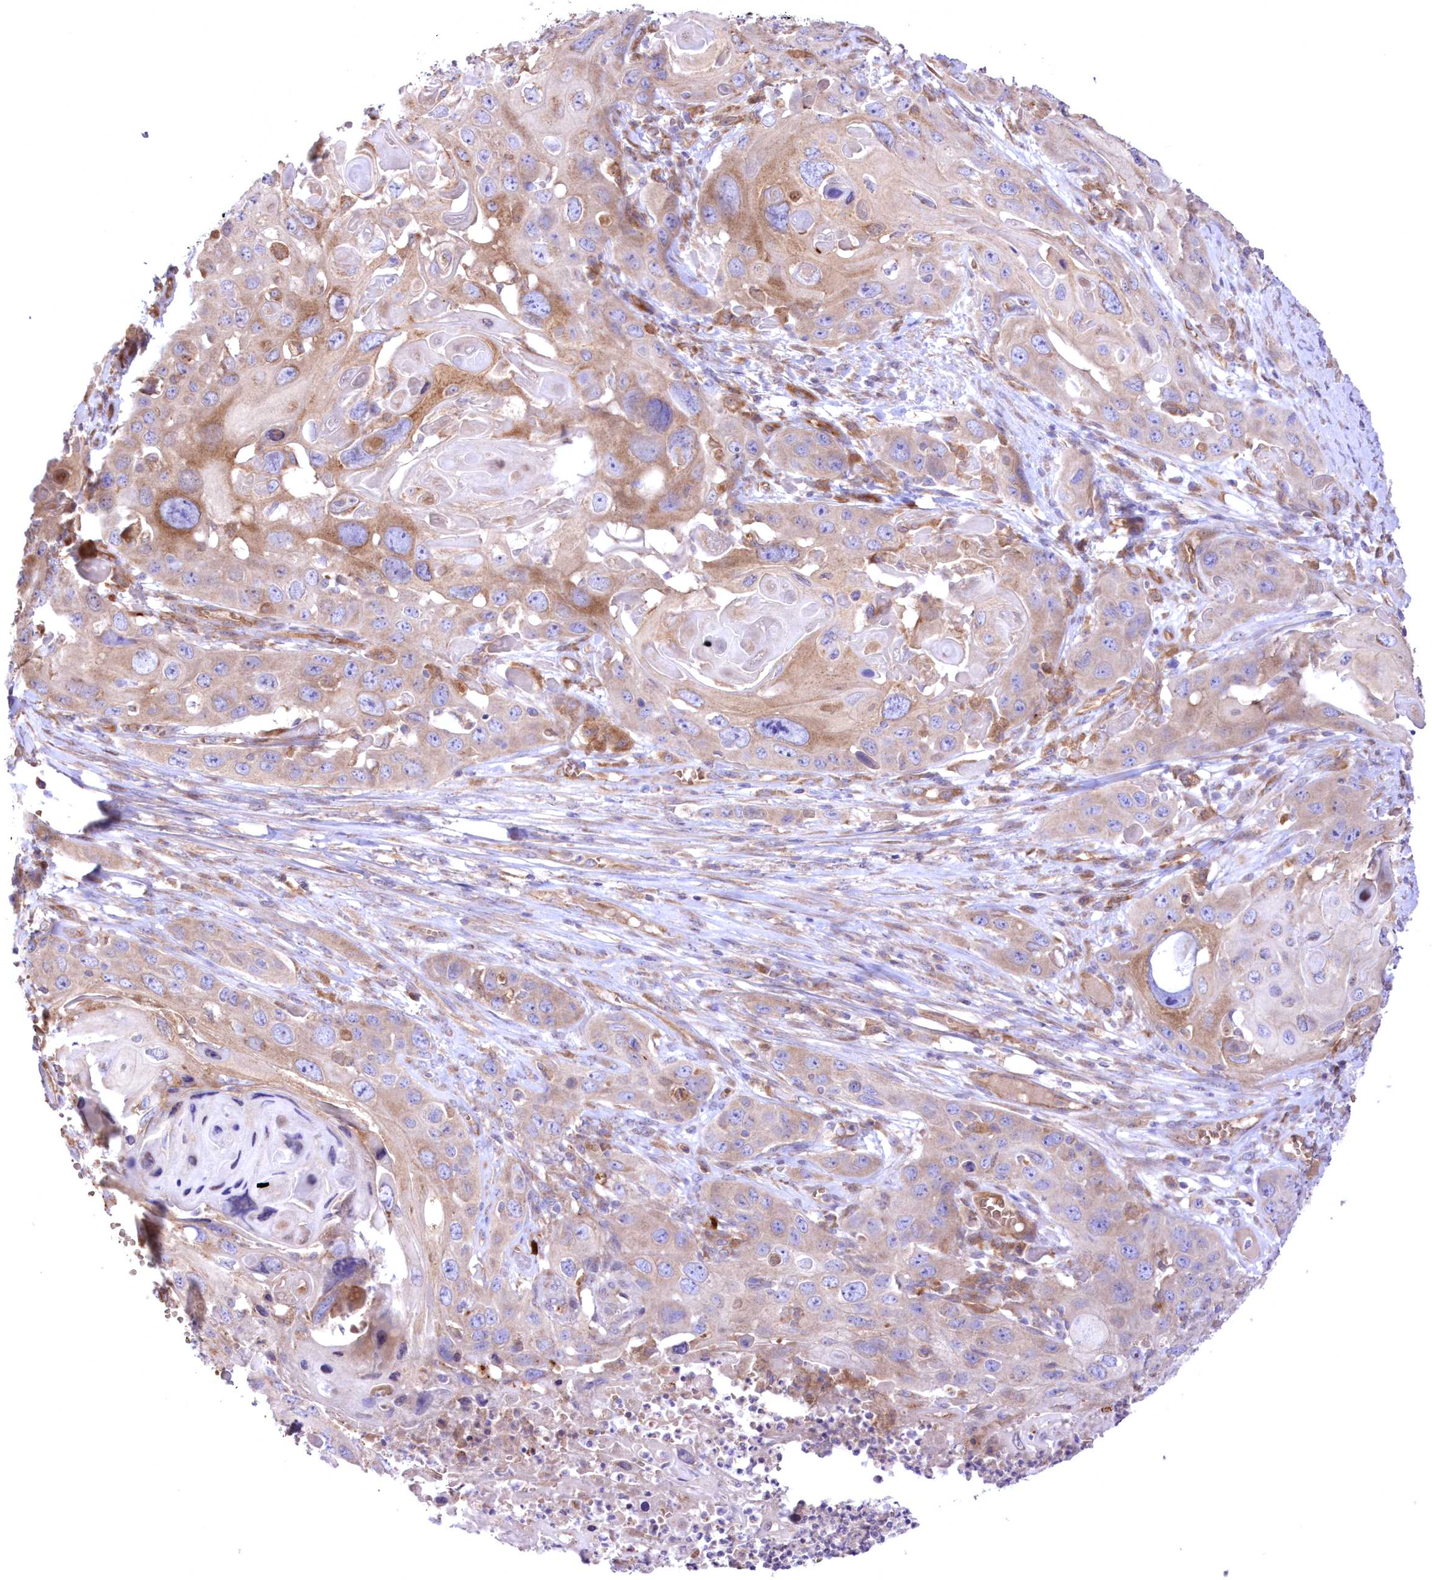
{"staining": {"intensity": "weak", "quantity": "25%-75%", "location": "cytoplasmic/membranous"}, "tissue": "skin cancer", "cell_type": "Tumor cells", "image_type": "cancer", "snomed": [{"axis": "morphology", "description": "Squamous cell carcinoma, NOS"}, {"axis": "topography", "description": "Skin"}], "caption": "Protein staining by IHC reveals weak cytoplasmic/membranous expression in approximately 25%-75% of tumor cells in squamous cell carcinoma (skin). Nuclei are stained in blue.", "gene": "FCHO2", "patient": {"sex": "male", "age": 55}}